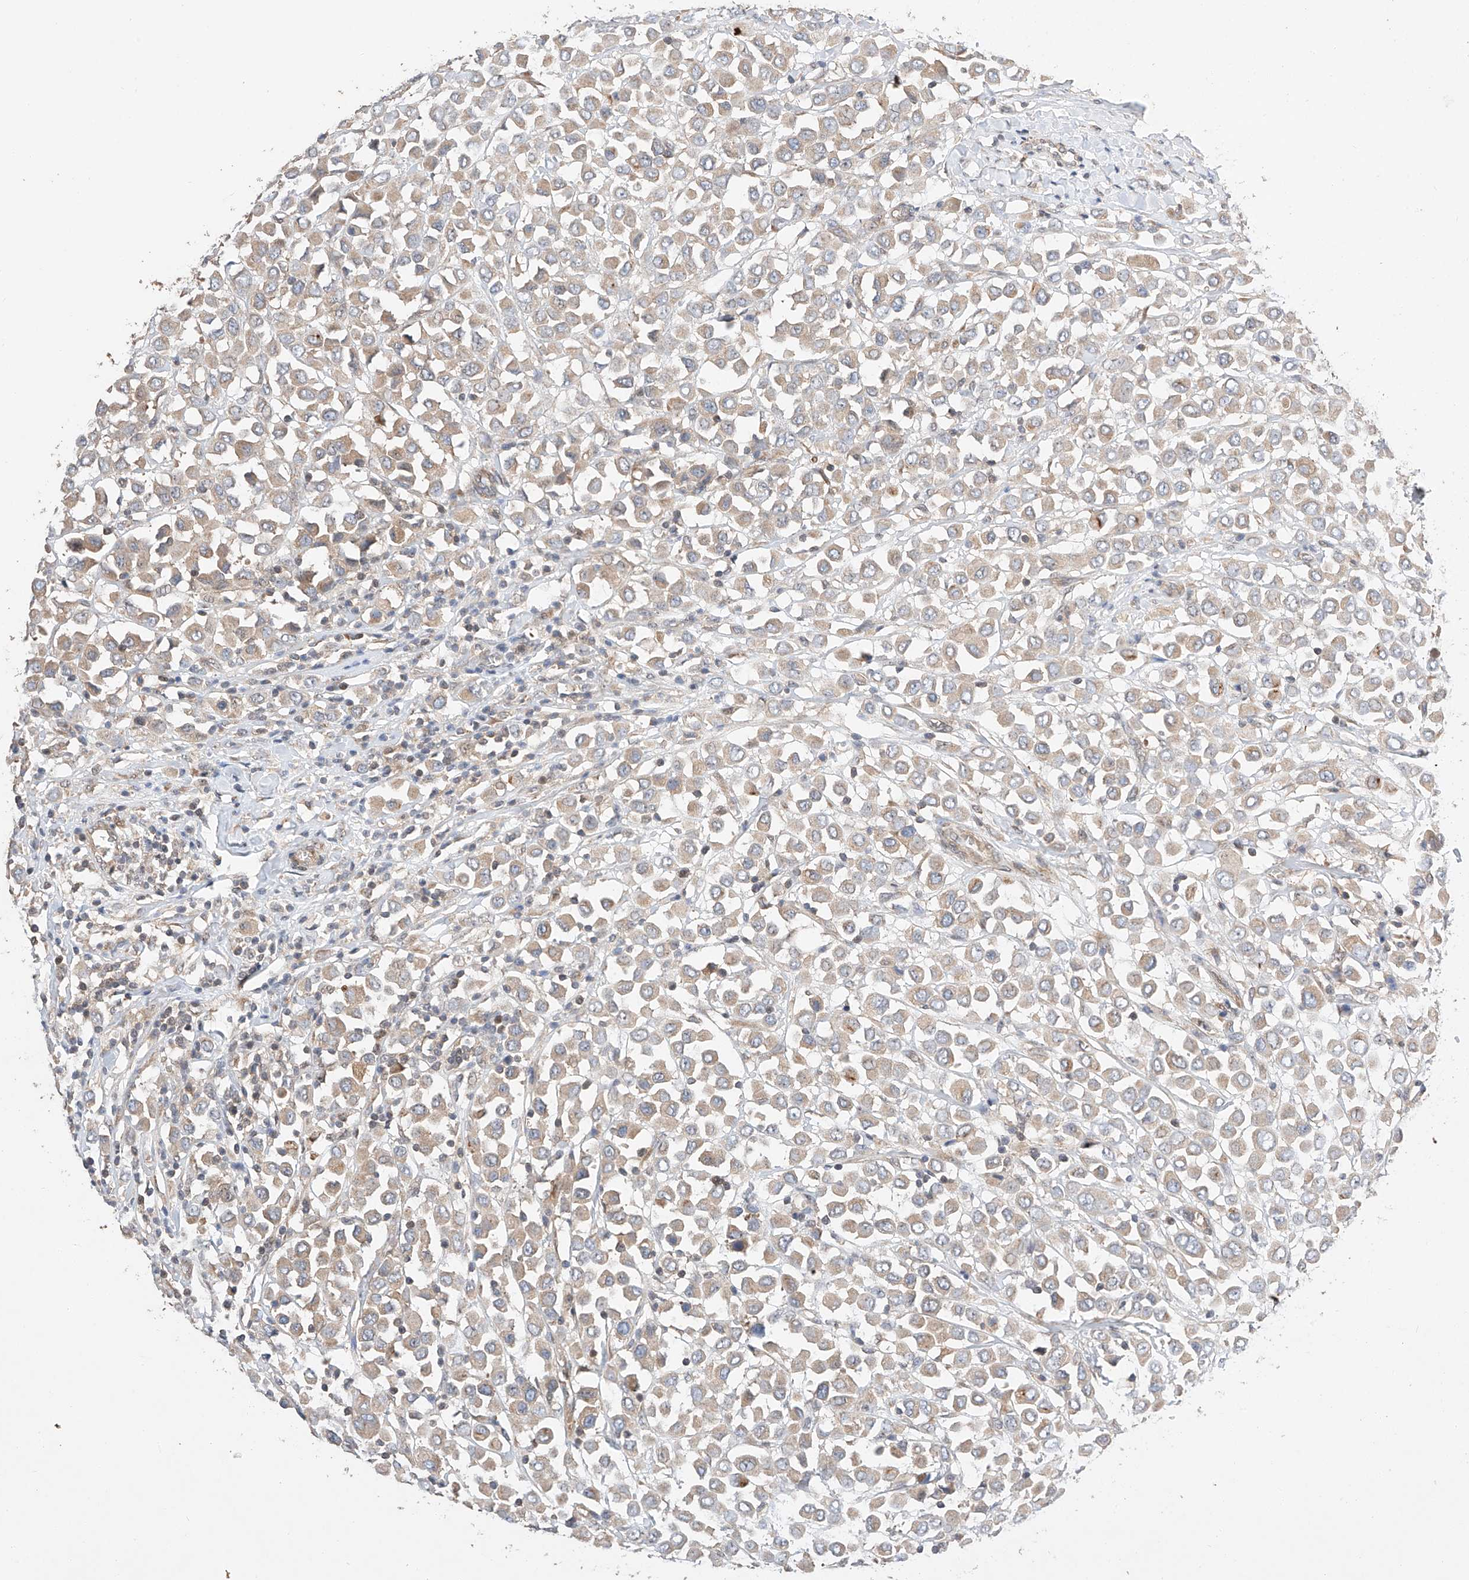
{"staining": {"intensity": "weak", "quantity": ">75%", "location": "cytoplasmic/membranous"}, "tissue": "breast cancer", "cell_type": "Tumor cells", "image_type": "cancer", "snomed": [{"axis": "morphology", "description": "Duct carcinoma"}, {"axis": "topography", "description": "Breast"}], "caption": "Immunohistochemical staining of human breast invasive ductal carcinoma displays weak cytoplasmic/membranous protein positivity in approximately >75% of tumor cells. (brown staining indicates protein expression, while blue staining denotes nuclei).", "gene": "RAB23", "patient": {"sex": "female", "age": 61}}